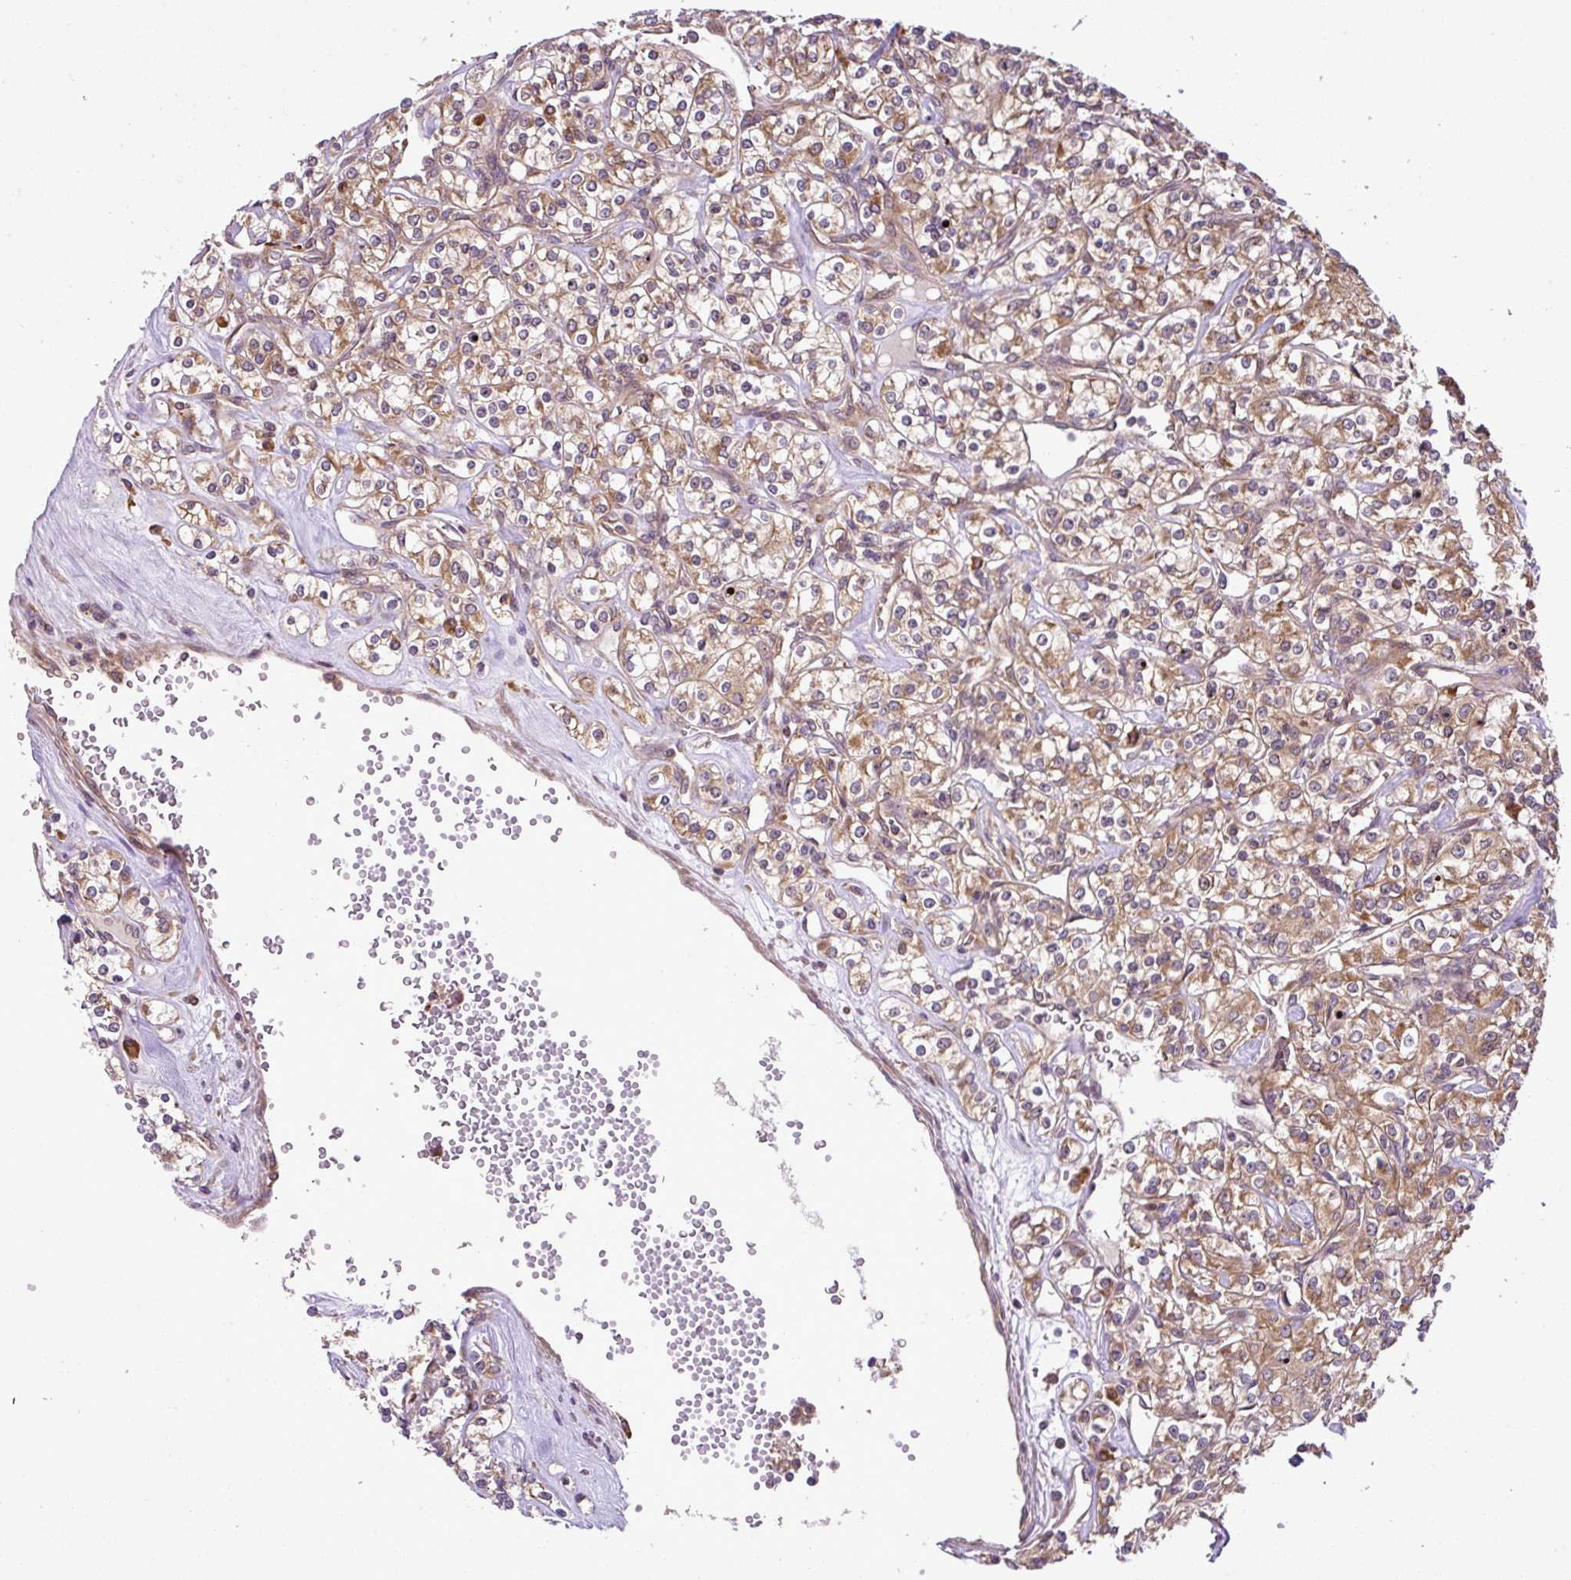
{"staining": {"intensity": "moderate", "quantity": ">75%", "location": "cytoplasmic/membranous"}, "tissue": "renal cancer", "cell_type": "Tumor cells", "image_type": "cancer", "snomed": [{"axis": "morphology", "description": "Adenocarcinoma, NOS"}, {"axis": "topography", "description": "Kidney"}], "caption": "Renal cancer (adenocarcinoma) tissue shows moderate cytoplasmic/membranous expression in about >75% of tumor cells The staining is performed using DAB brown chromogen to label protein expression. The nuclei are counter-stained blue using hematoxylin.", "gene": "DLGAP4", "patient": {"sex": "male", "age": 77}}